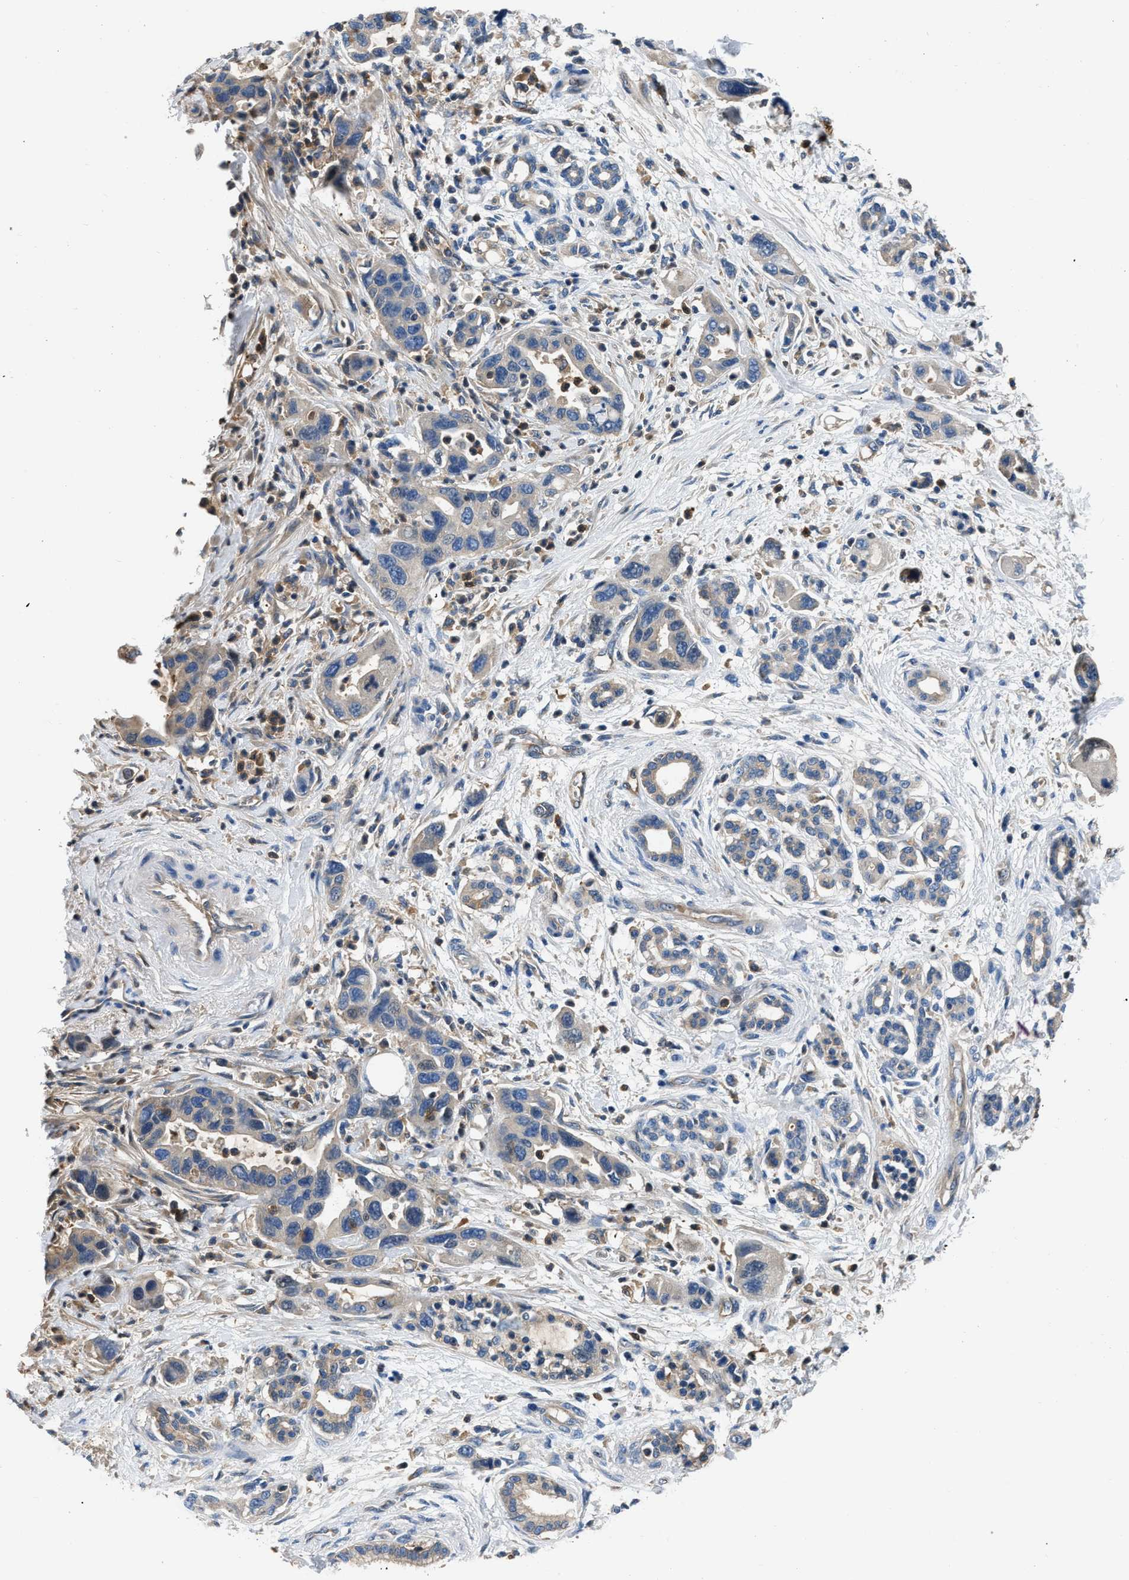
{"staining": {"intensity": "weak", "quantity": "25%-75%", "location": "cytoplasmic/membranous"}, "tissue": "pancreatic cancer", "cell_type": "Tumor cells", "image_type": "cancer", "snomed": [{"axis": "morphology", "description": "Normal tissue, NOS"}, {"axis": "morphology", "description": "Adenocarcinoma, NOS"}, {"axis": "topography", "description": "Pancreas"}], "caption": "IHC of human adenocarcinoma (pancreatic) reveals low levels of weak cytoplasmic/membranous positivity in approximately 25%-75% of tumor cells.", "gene": "PKM", "patient": {"sex": "female", "age": 71}}